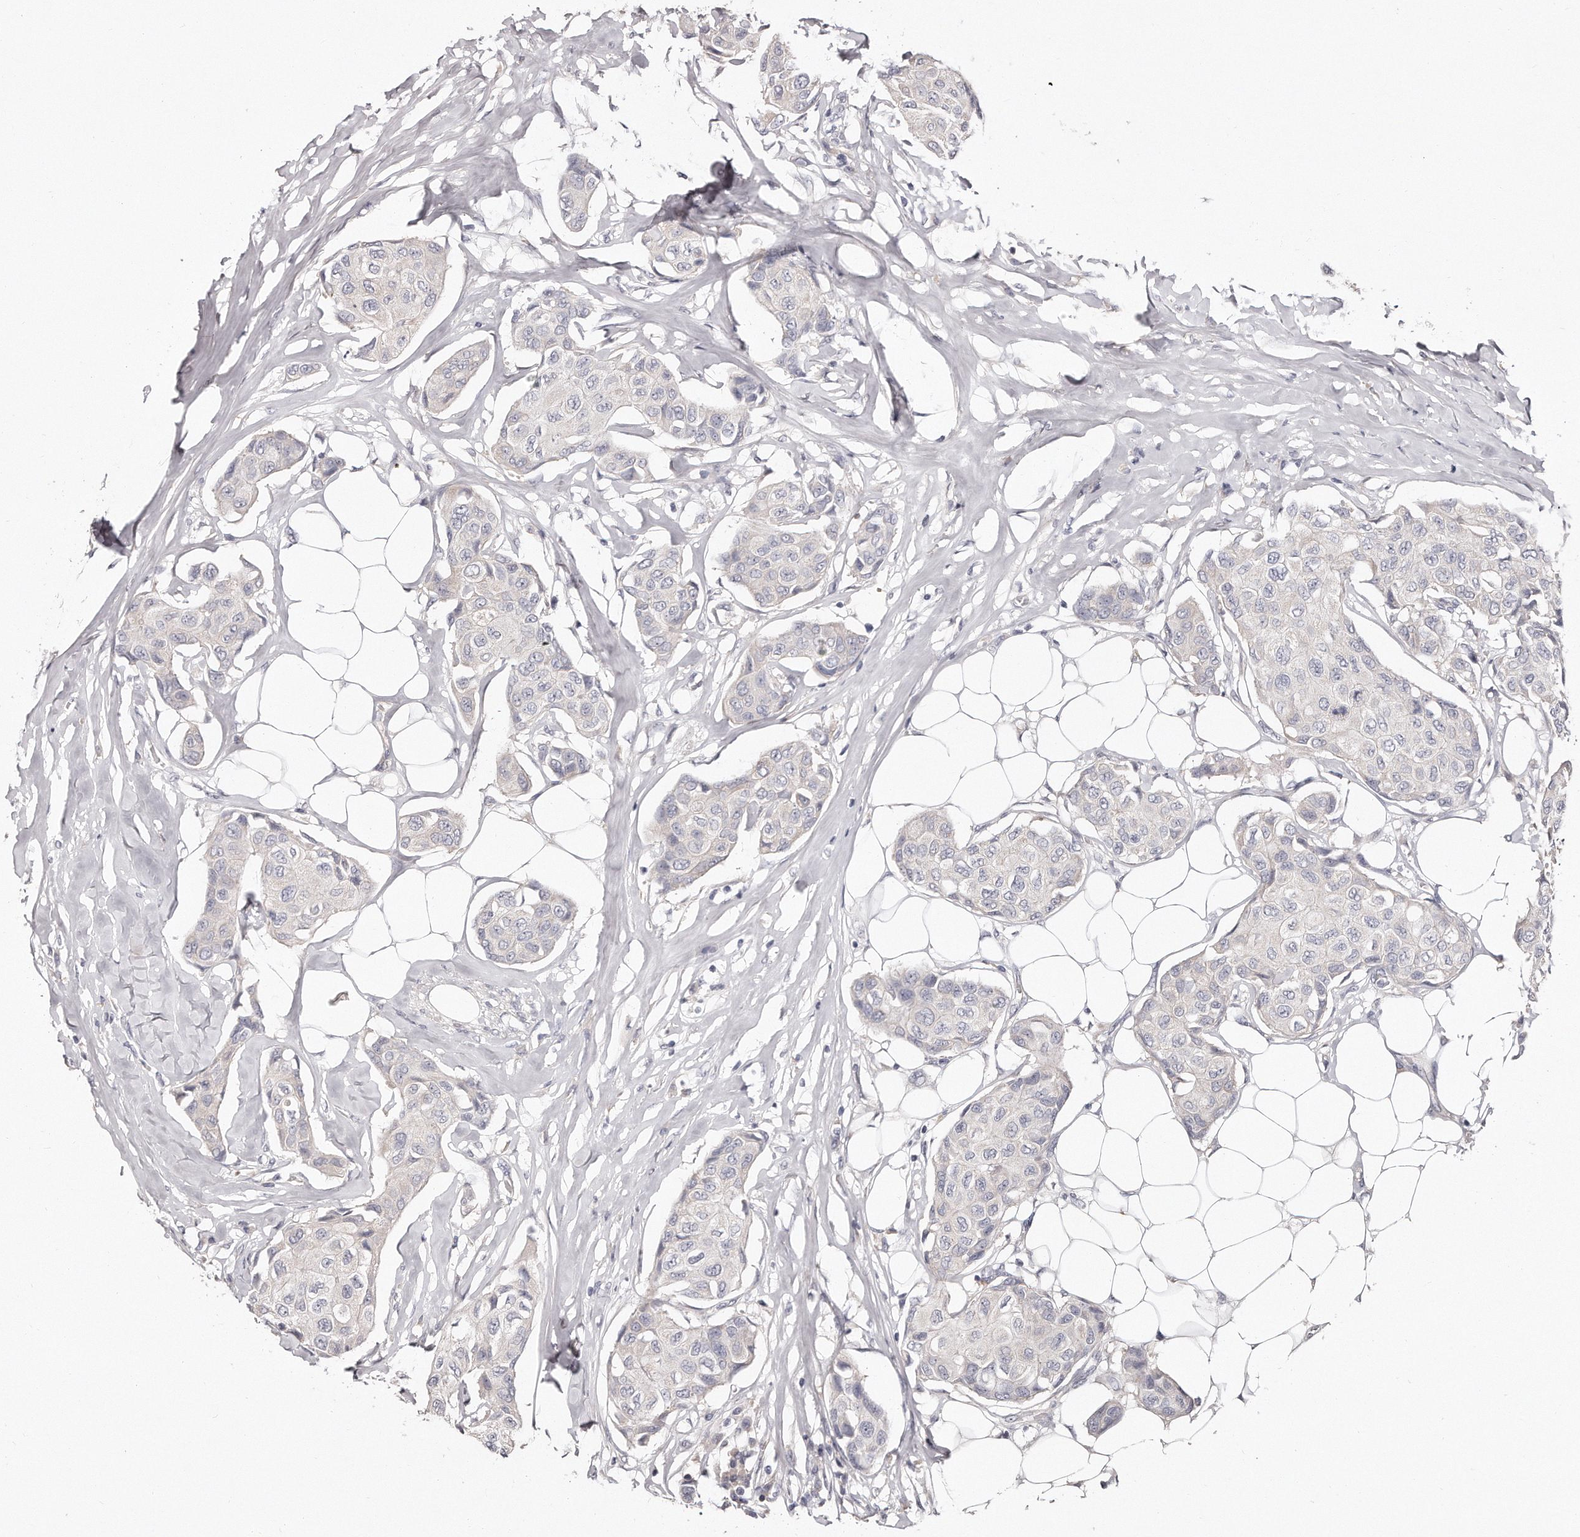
{"staining": {"intensity": "negative", "quantity": "none", "location": "none"}, "tissue": "breast cancer", "cell_type": "Tumor cells", "image_type": "cancer", "snomed": [{"axis": "morphology", "description": "Duct carcinoma"}, {"axis": "topography", "description": "Breast"}], "caption": "Immunohistochemistry histopathology image of neoplastic tissue: breast invasive ductal carcinoma stained with DAB displays no significant protein expression in tumor cells. Nuclei are stained in blue.", "gene": "TTLL4", "patient": {"sex": "female", "age": 80}}